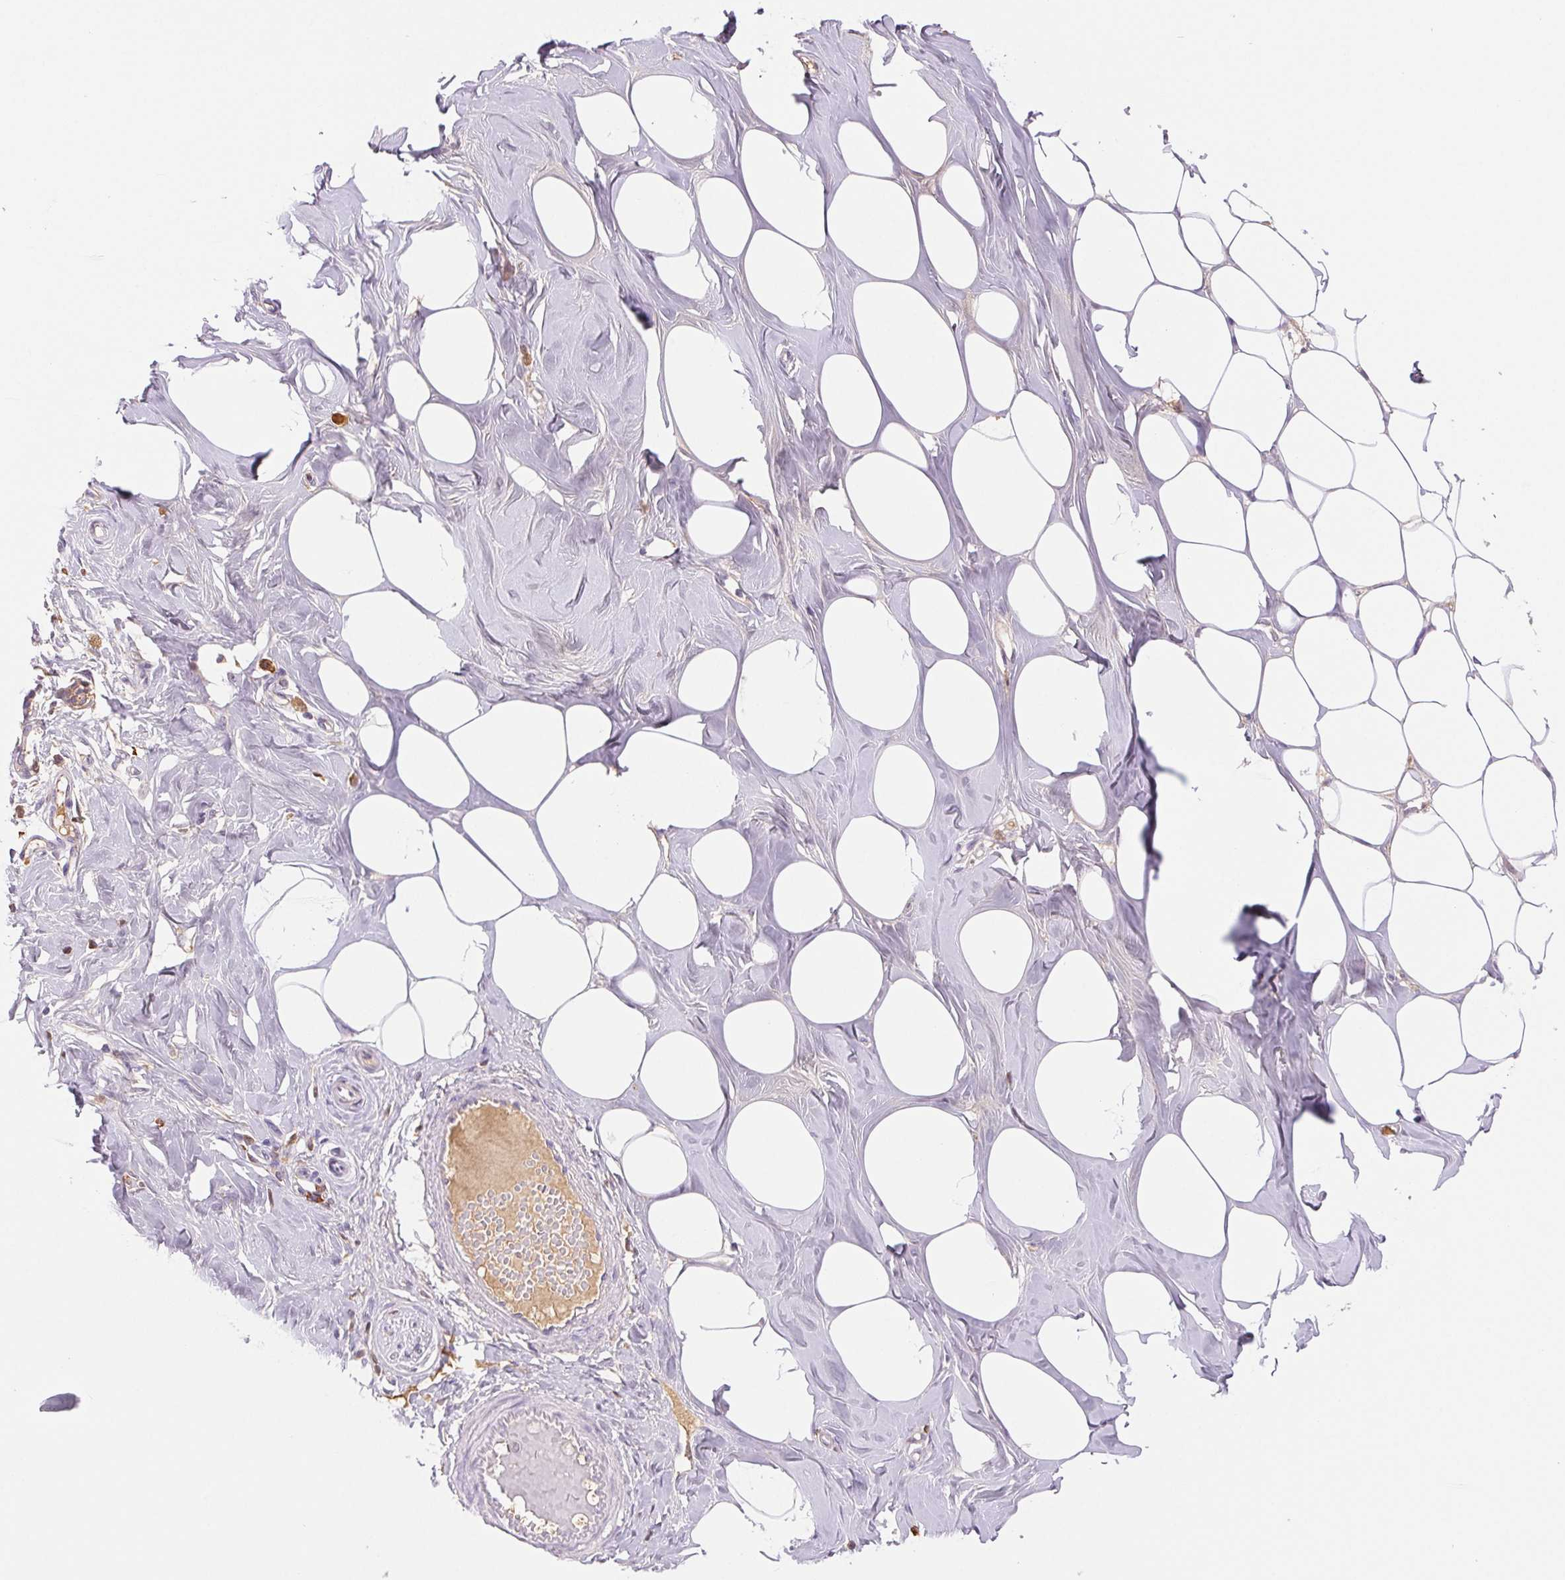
{"staining": {"intensity": "negative", "quantity": "none", "location": "none"}, "tissue": "breast", "cell_type": "Adipocytes", "image_type": "normal", "snomed": [{"axis": "morphology", "description": "Normal tissue, NOS"}, {"axis": "topography", "description": "Breast"}], "caption": "This image is of unremarkable breast stained with immunohistochemistry to label a protein in brown with the nuclei are counter-stained blue. There is no positivity in adipocytes.", "gene": "IFIT1B", "patient": {"sex": "female", "age": 27}}